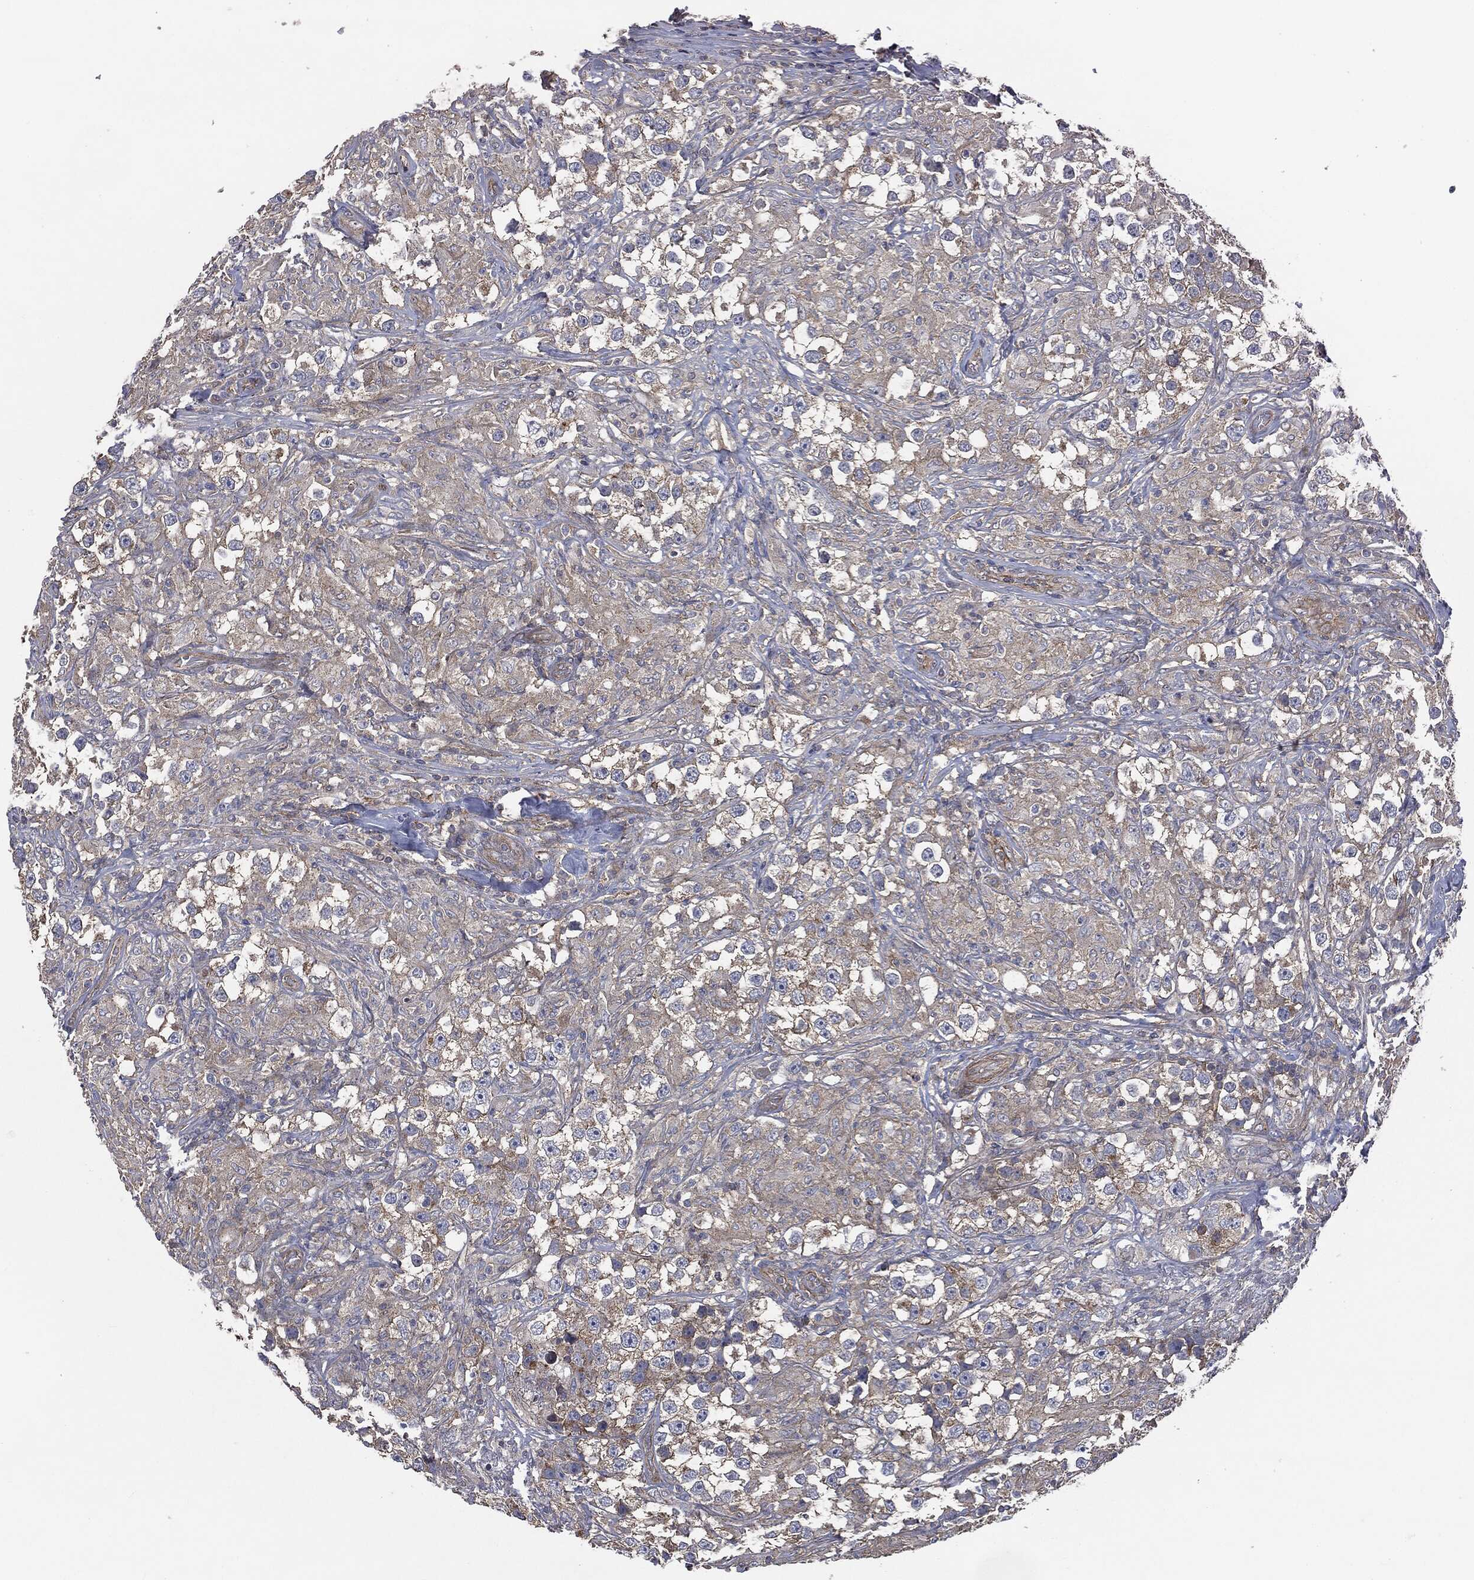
{"staining": {"intensity": "moderate", "quantity": "<25%", "location": "cytoplasmic/membranous"}, "tissue": "testis cancer", "cell_type": "Tumor cells", "image_type": "cancer", "snomed": [{"axis": "morphology", "description": "Seminoma, NOS"}, {"axis": "topography", "description": "Testis"}], "caption": "A brown stain labels moderate cytoplasmic/membranous expression of a protein in human seminoma (testis) tumor cells.", "gene": "EPS15L1", "patient": {"sex": "male", "age": 46}}